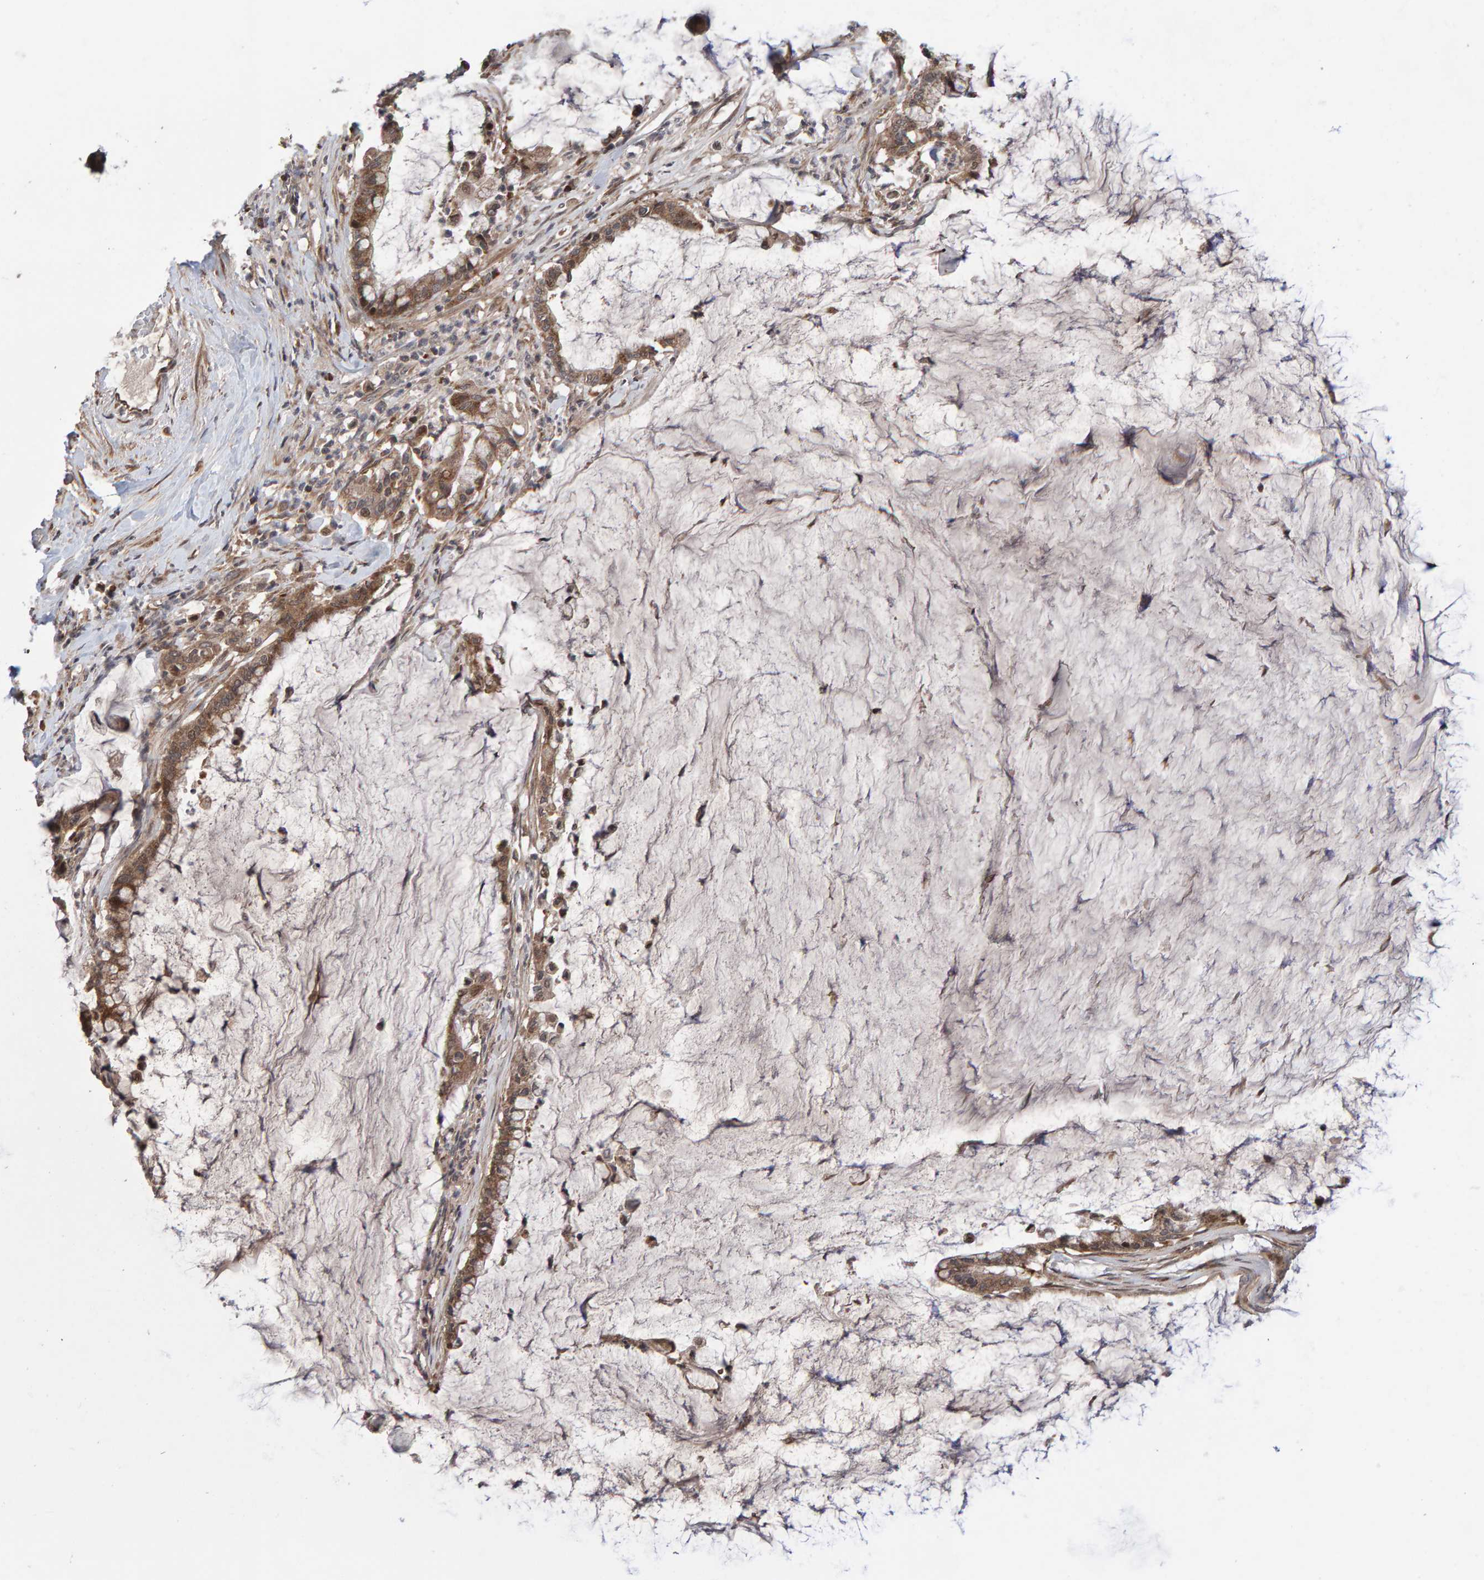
{"staining": {"intensity": "moderate", "quantity": ">75%", "location": "cytoplasmic/membranous"}, "tissue": "pancreatic cancer", "cell_type": "Tumor cells", "image_type": "cancer", "snomed": [{"axis": "morphology", "description": "Adenocarcinoma, NOS"}, {"axis": "topography", "description": "Pancreas"}], "caption": "This histopathology image demonstrates immunohistochemistry staining of pancreatic cancer (adenocarcinoma), with medium moderate cytoplasmic/membranous positivity in approximately >75% of tumor cells.", "gene": "PECR", "patient": {"sex": "male", "age": 41}}